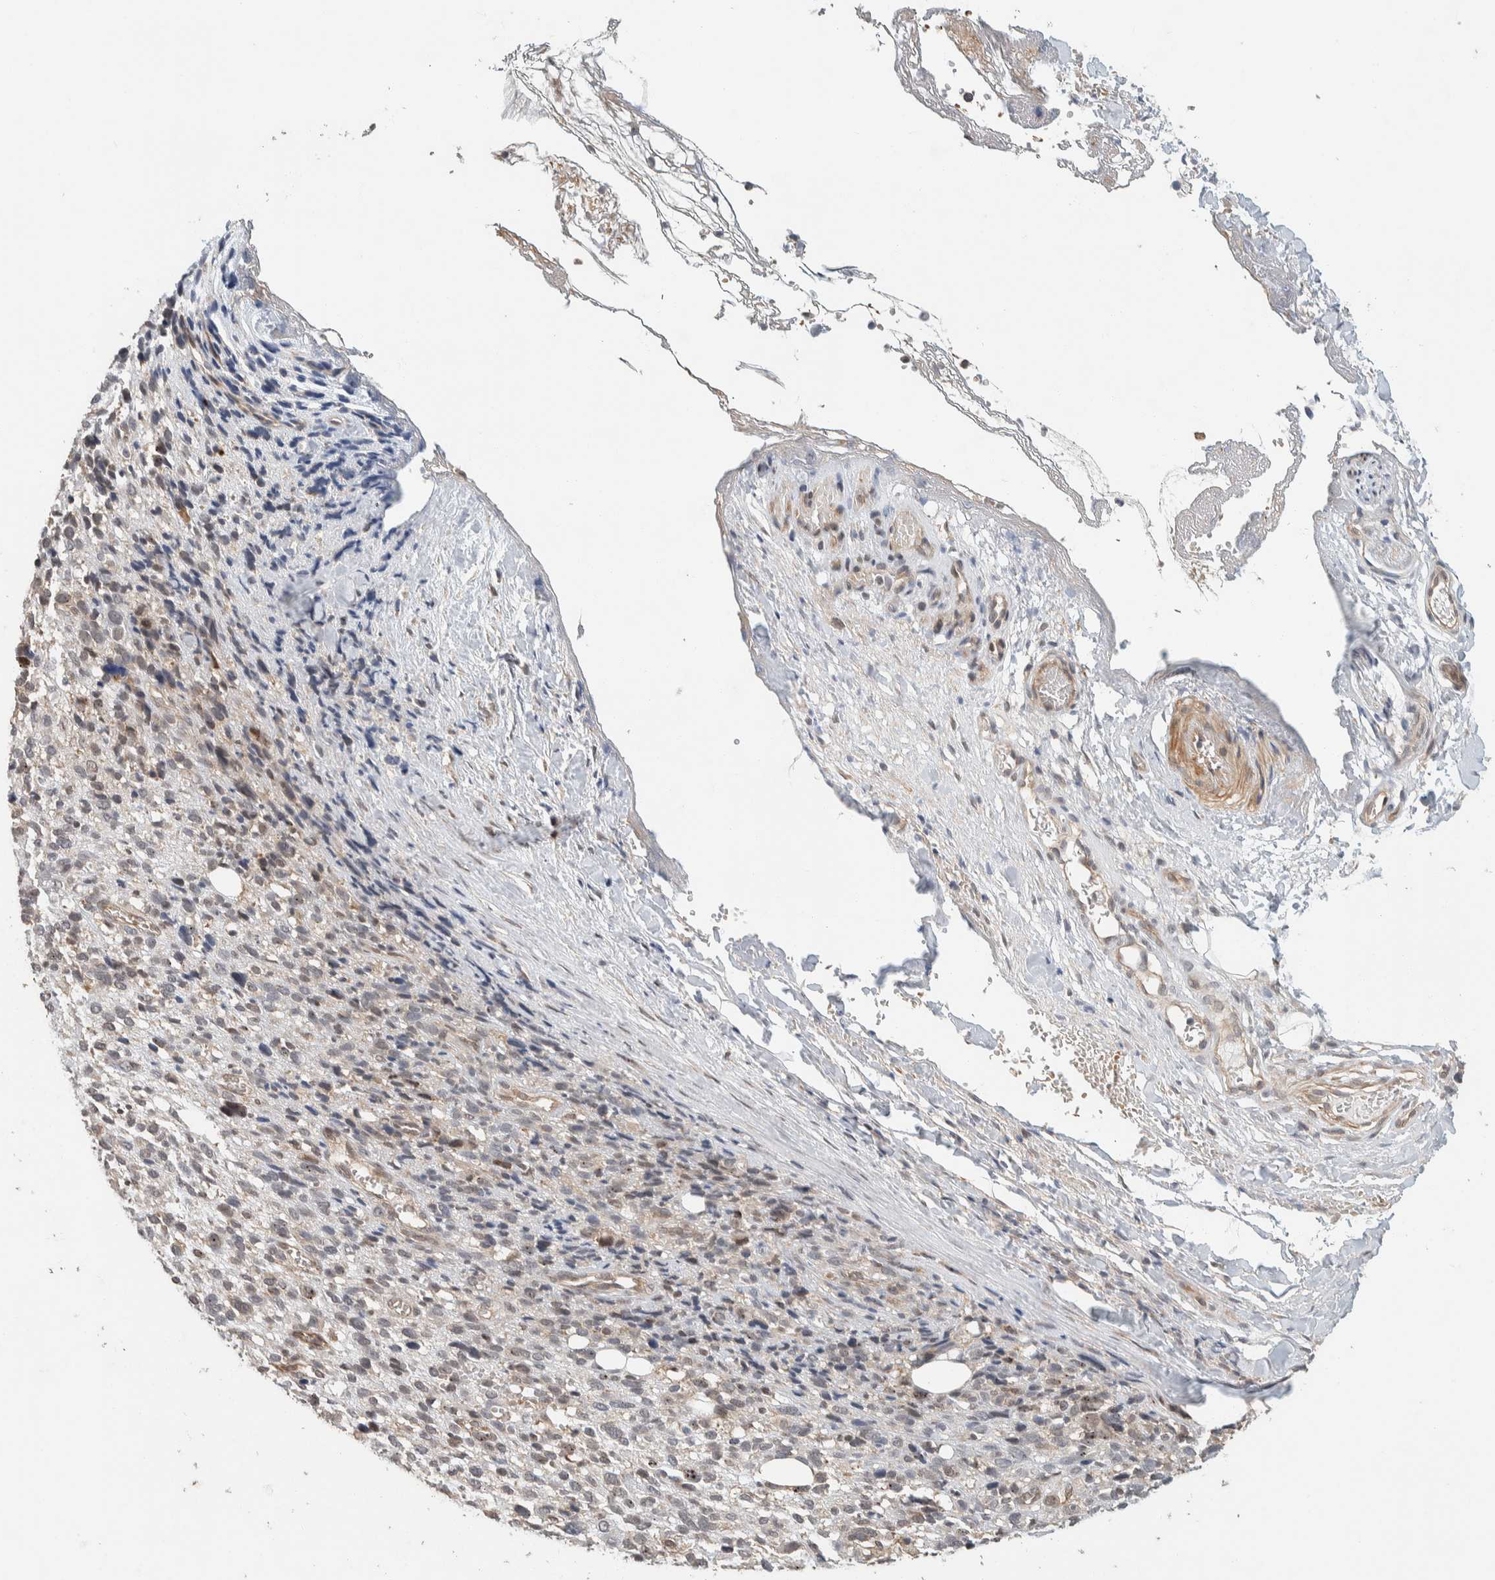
{"staining": {"intensity": "weak", "quantity": "<25%", "location": "cytoplasmic/membranous"}, "tissue": "melanoma", "cell_type": "Tumor cells", "image_type": "cancer", "snomed": [{"axis": "morphology", "description": "Malignant melanoma, NOS"}, {"axis": "topography", "description": "Skin"}], "caption": "Tumor cells are negative for protein expression in human malignant melanoma.", "gene": "ZBTB2", "patient": {"sex": "female", "age": 55}}